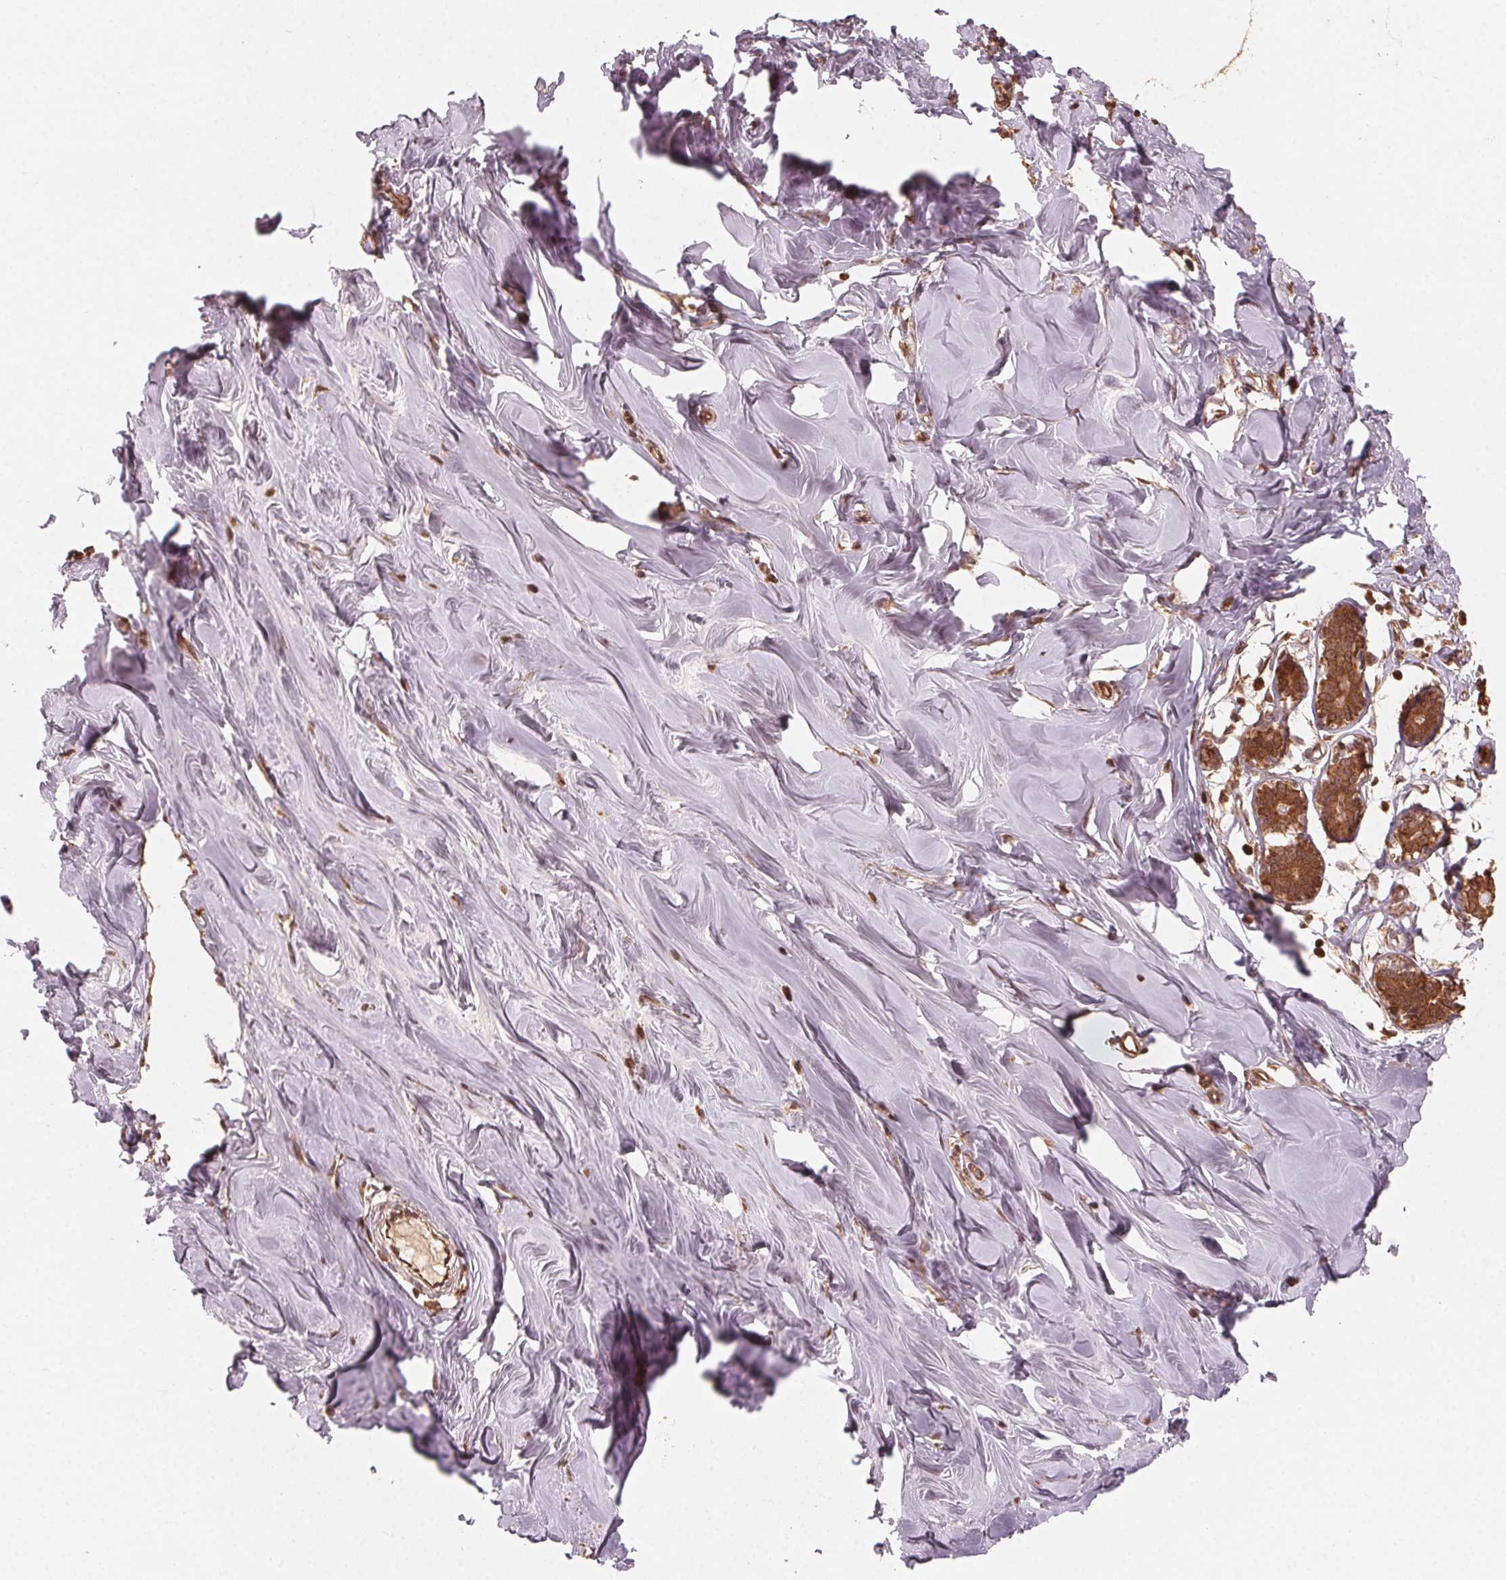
{"staining": {"intensity": "moderate", "quantity": ">75%", "location": "cytoplasmic/membranous"}, "tissue": "breast", "cell_type": "Adipocytes", "image_type": "normal", "snomed": [{"axis": "morphology", "description": "Normal tissue, NOS"}, {"axis": "topography", "description": "Breast"}], "caption": "A histopathology image showing moderate cytoplasmic/membranous expression in about >75% of adipocytes in unremarkable breast, as visualized by brown immunohistochemical staining.", "gene": "WBP2", "patient": {"sex": "female", "age": 27}}